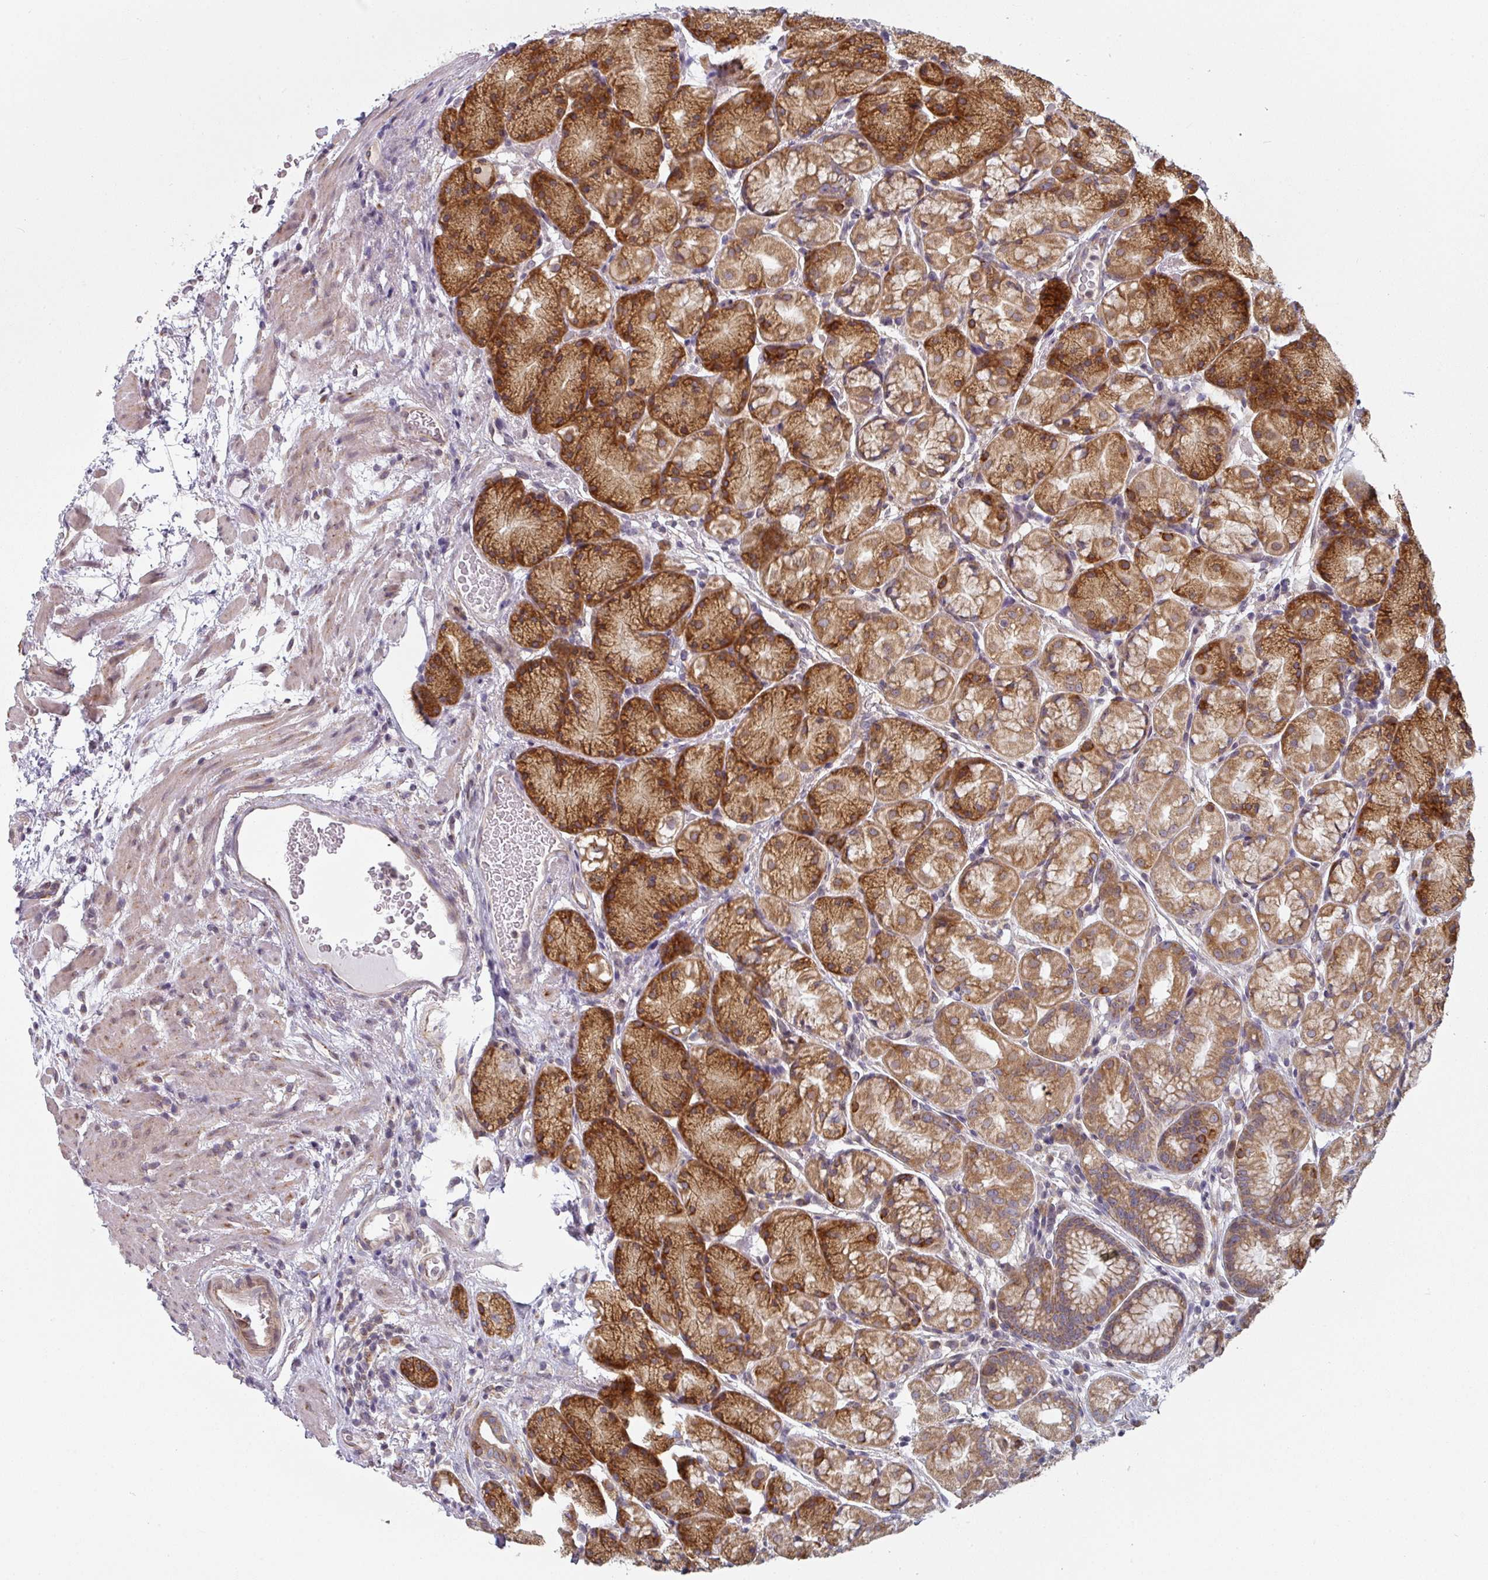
{"staining": {"intensity": "strong", "quantity": ">75%", "location": "cytoplasmic/membranous"}, "tissue": "stomach", "cell_type": "Glandular cells", "image_type": "normal", "snomed": [{"axis": "morphology", "description": "Normal tissue, NOS"}, {"axis": "topography", "description": "Stomach"}], "caption": "Immunohistochemical staining of unremarkable stomach exhibits >75% levels of strong cytoplasmic/membranous protein expression in about >75% of glandular cells.", "gene": "TAPT1", "patient": {"sex": "male", "age": 63}}